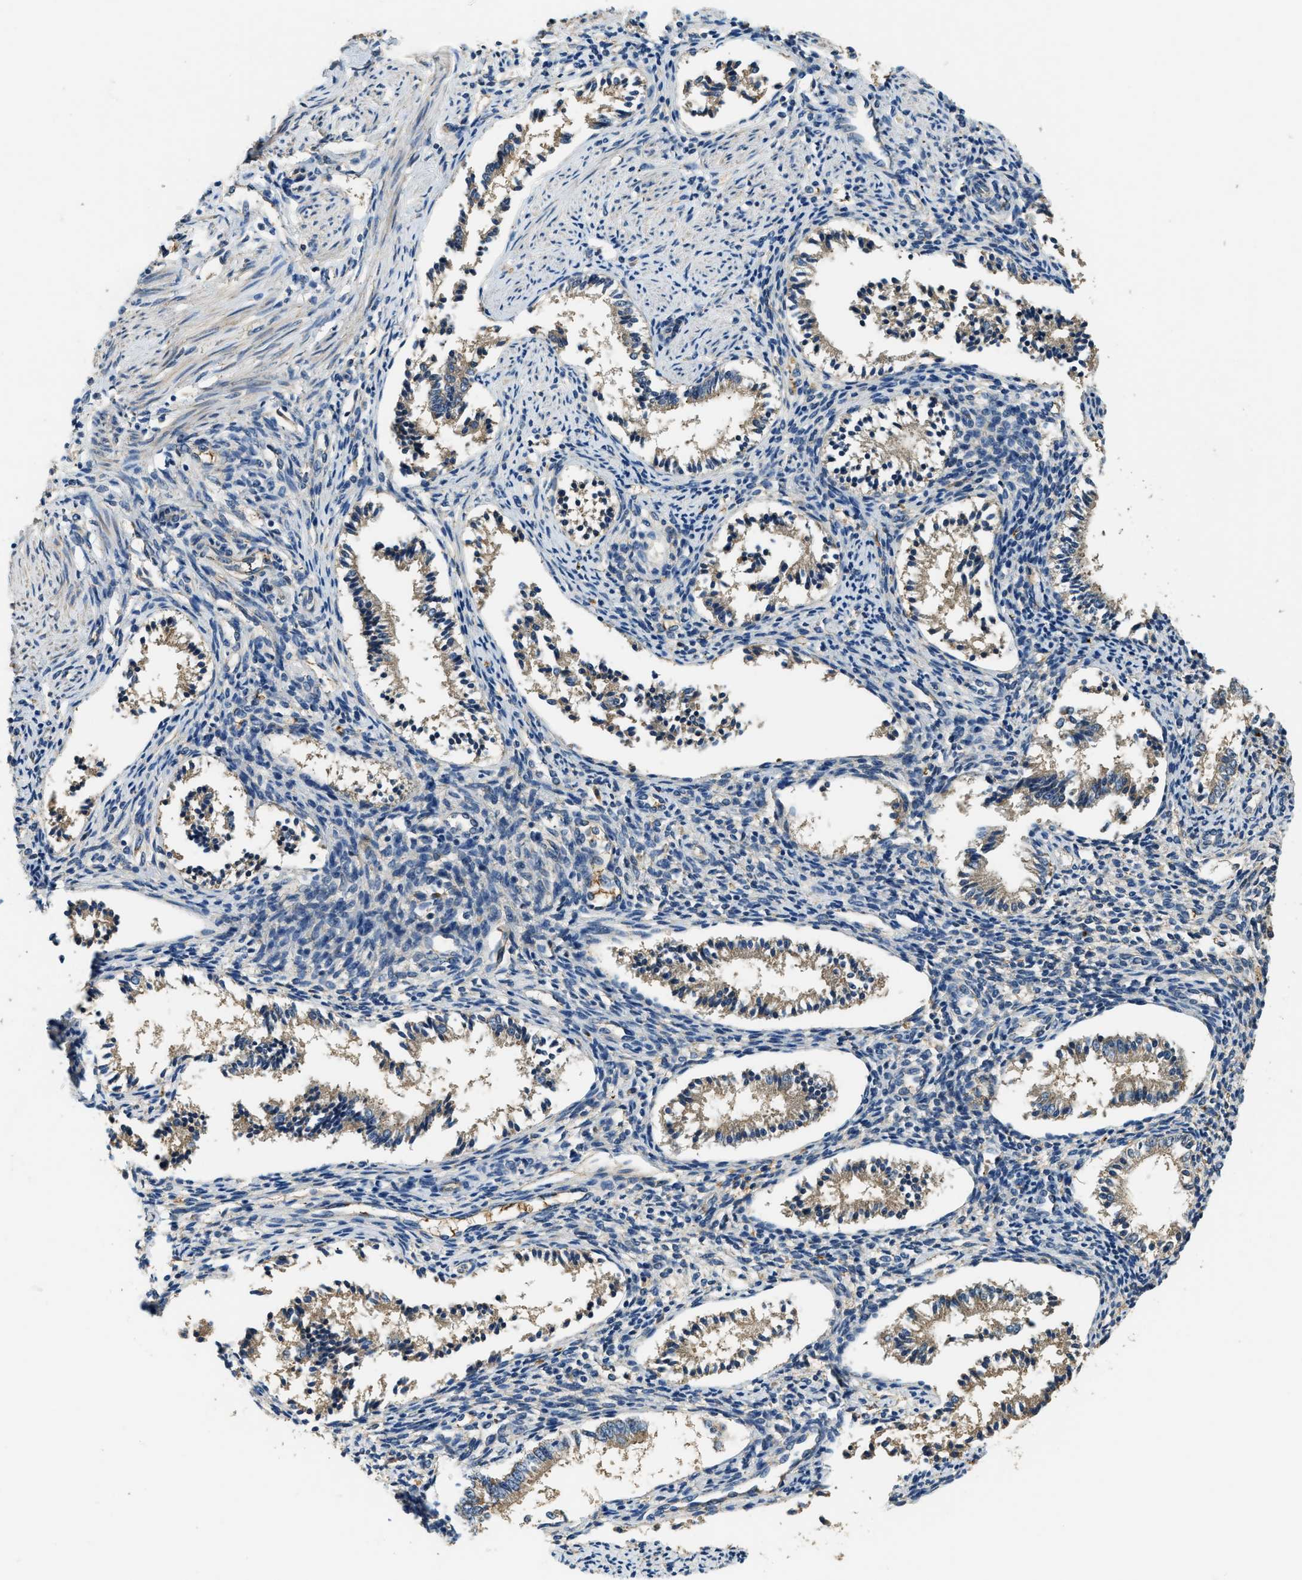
{"staining": {"intensity": "negative", "quantity": "none", "location": "none"}, "tissue": "endometrium", "cell_type": "Cells in endometrial stroma", "image_type": "normal", "snomed": [{"axis": "morphology", "description": "Normal tissue, NOS"}, {"axis": "topography", "description": "Endometrium"}], "caption": "Cells in endometrial stroma show no significant staining in unremarkable endometrium.", "gene": "CFLAR", "patient": {"sex": "female", "age": 42}}